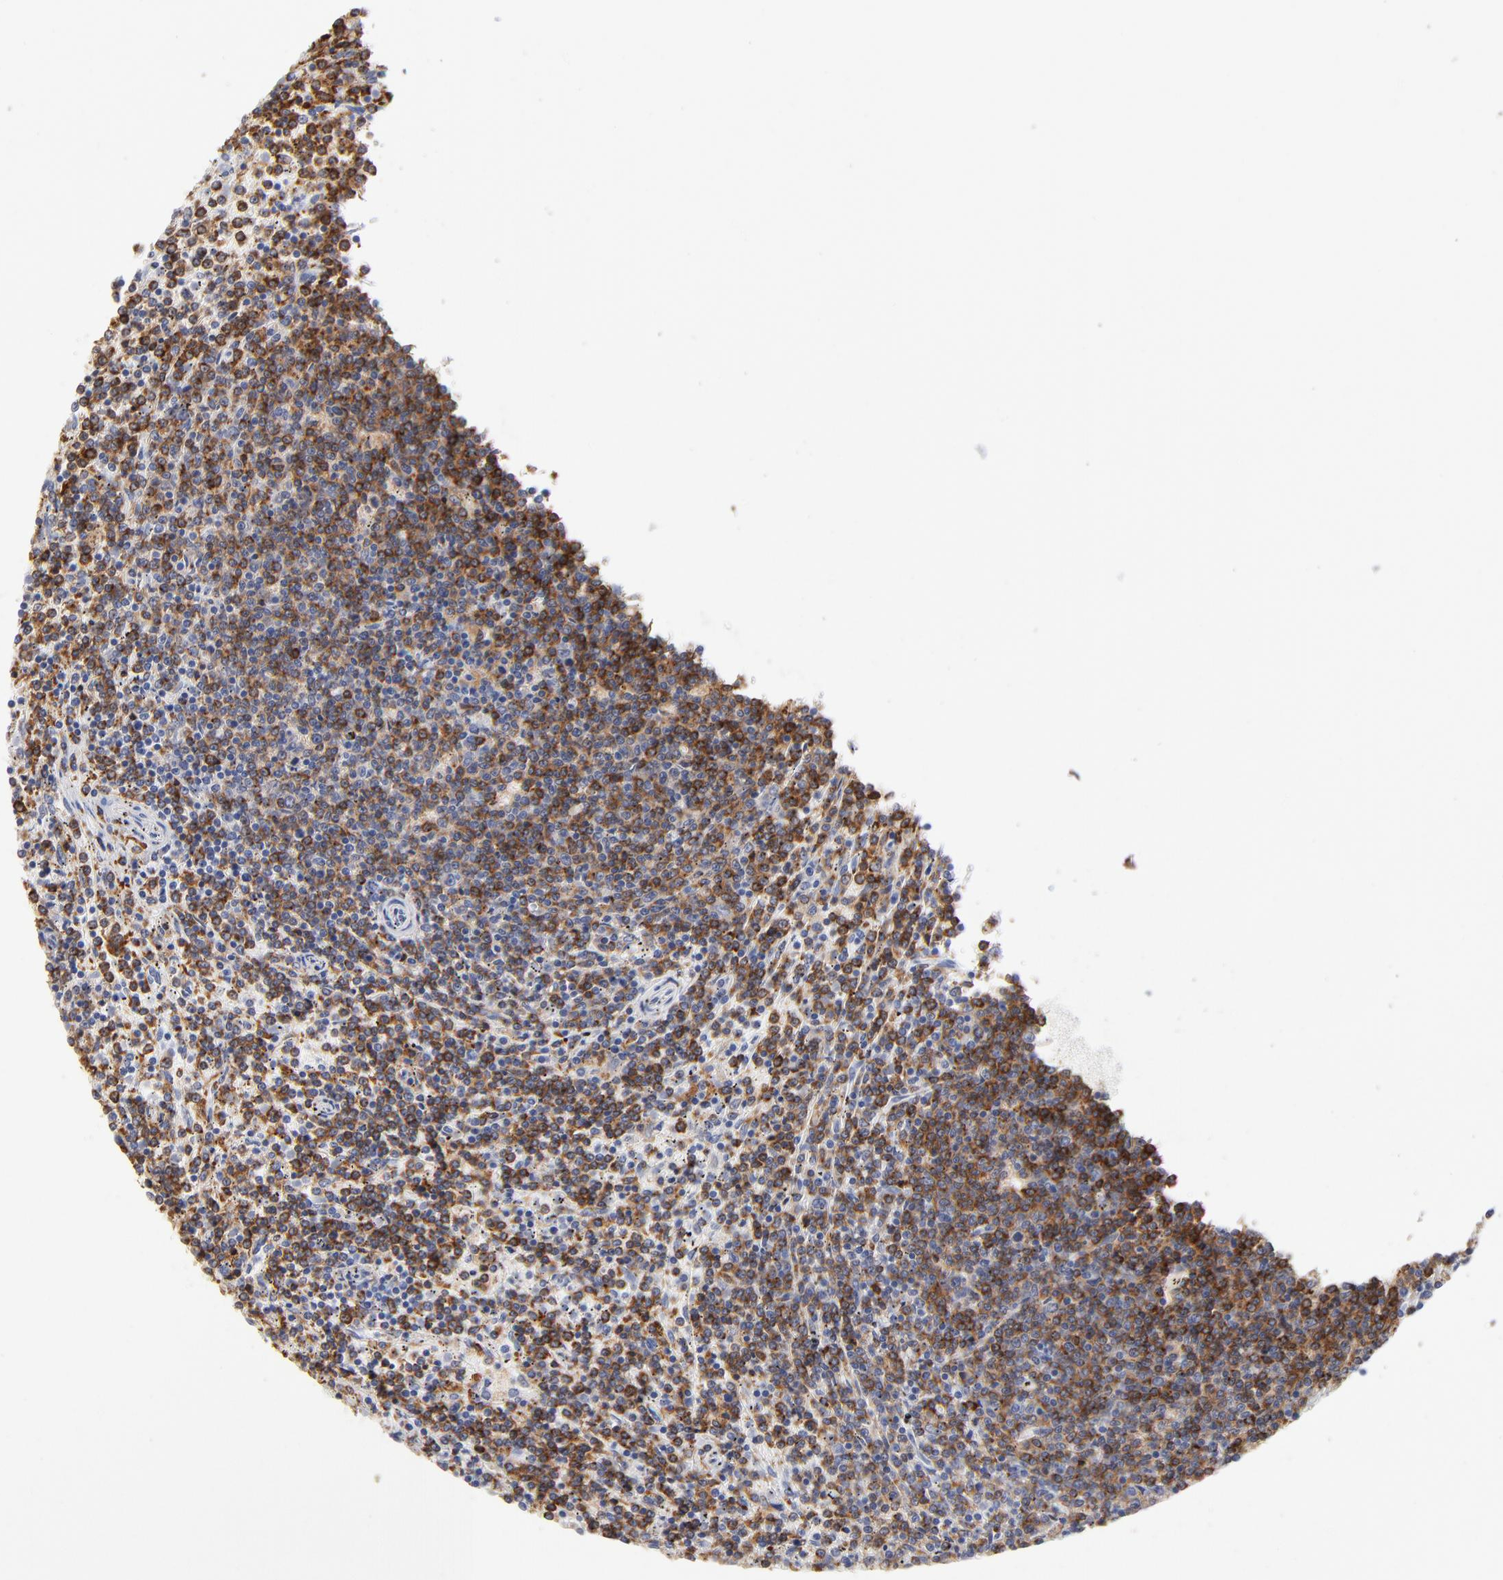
{"staining": {"intensity": "strong", "quantity": ">75%", "location": "cytoplasmic/membranous"}, "tissue": "lymphoma", "cell_type": "Tumor cells", "image_type": "cancer", "snomed": [{"axis": "morphology", "description": "Malignant lymphoma, non-Hodgkin's type, Low grade"}, {"axis": "topography", "description": "Spleen"}], "caption": "The image shows immunohistochemical staining of malignant lymphoma, non-Hodgkin's type (low-grade). There is strong cytoplasmic/membranous positivity is appreciated in approximately >75% of tumor cells.", "gene": "CD180", "patient": {"sex": "female", "age": 50}}